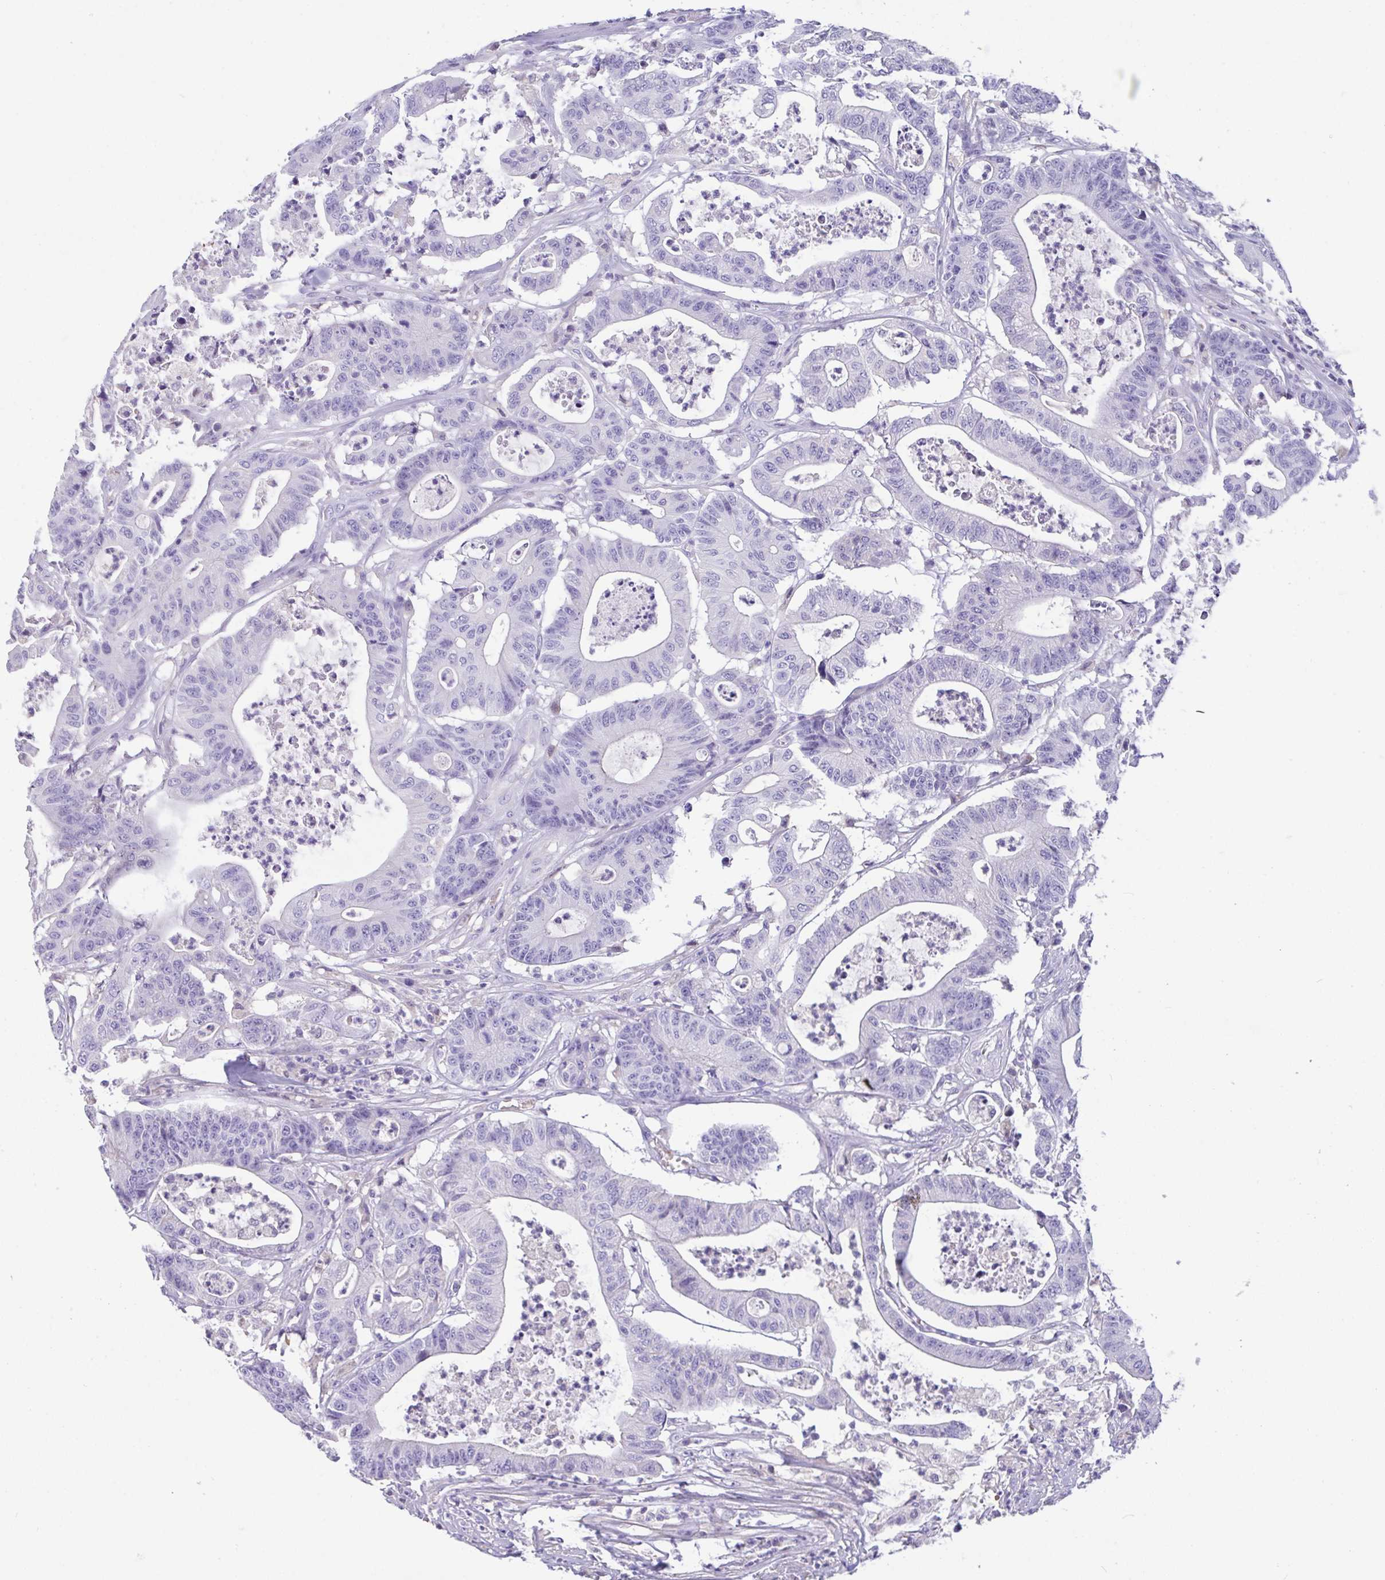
{"staining": {"intensity": "negative", "quantity": "none", "location": "none"}, "tissue": "colorectal cancer", "cell_type": "Tumor cells", "image_type": "cancer", "snomed": [{"axis": "morphology", "description": "Adenocarcinoma, NOS"}, {"axis": "topography", "description": "Colon"}], "caption": "There is no significant positivity in tumor cells of colorectal cancer.", "gene": "CA10", "patient": {"sex": "female", "age": 84}}